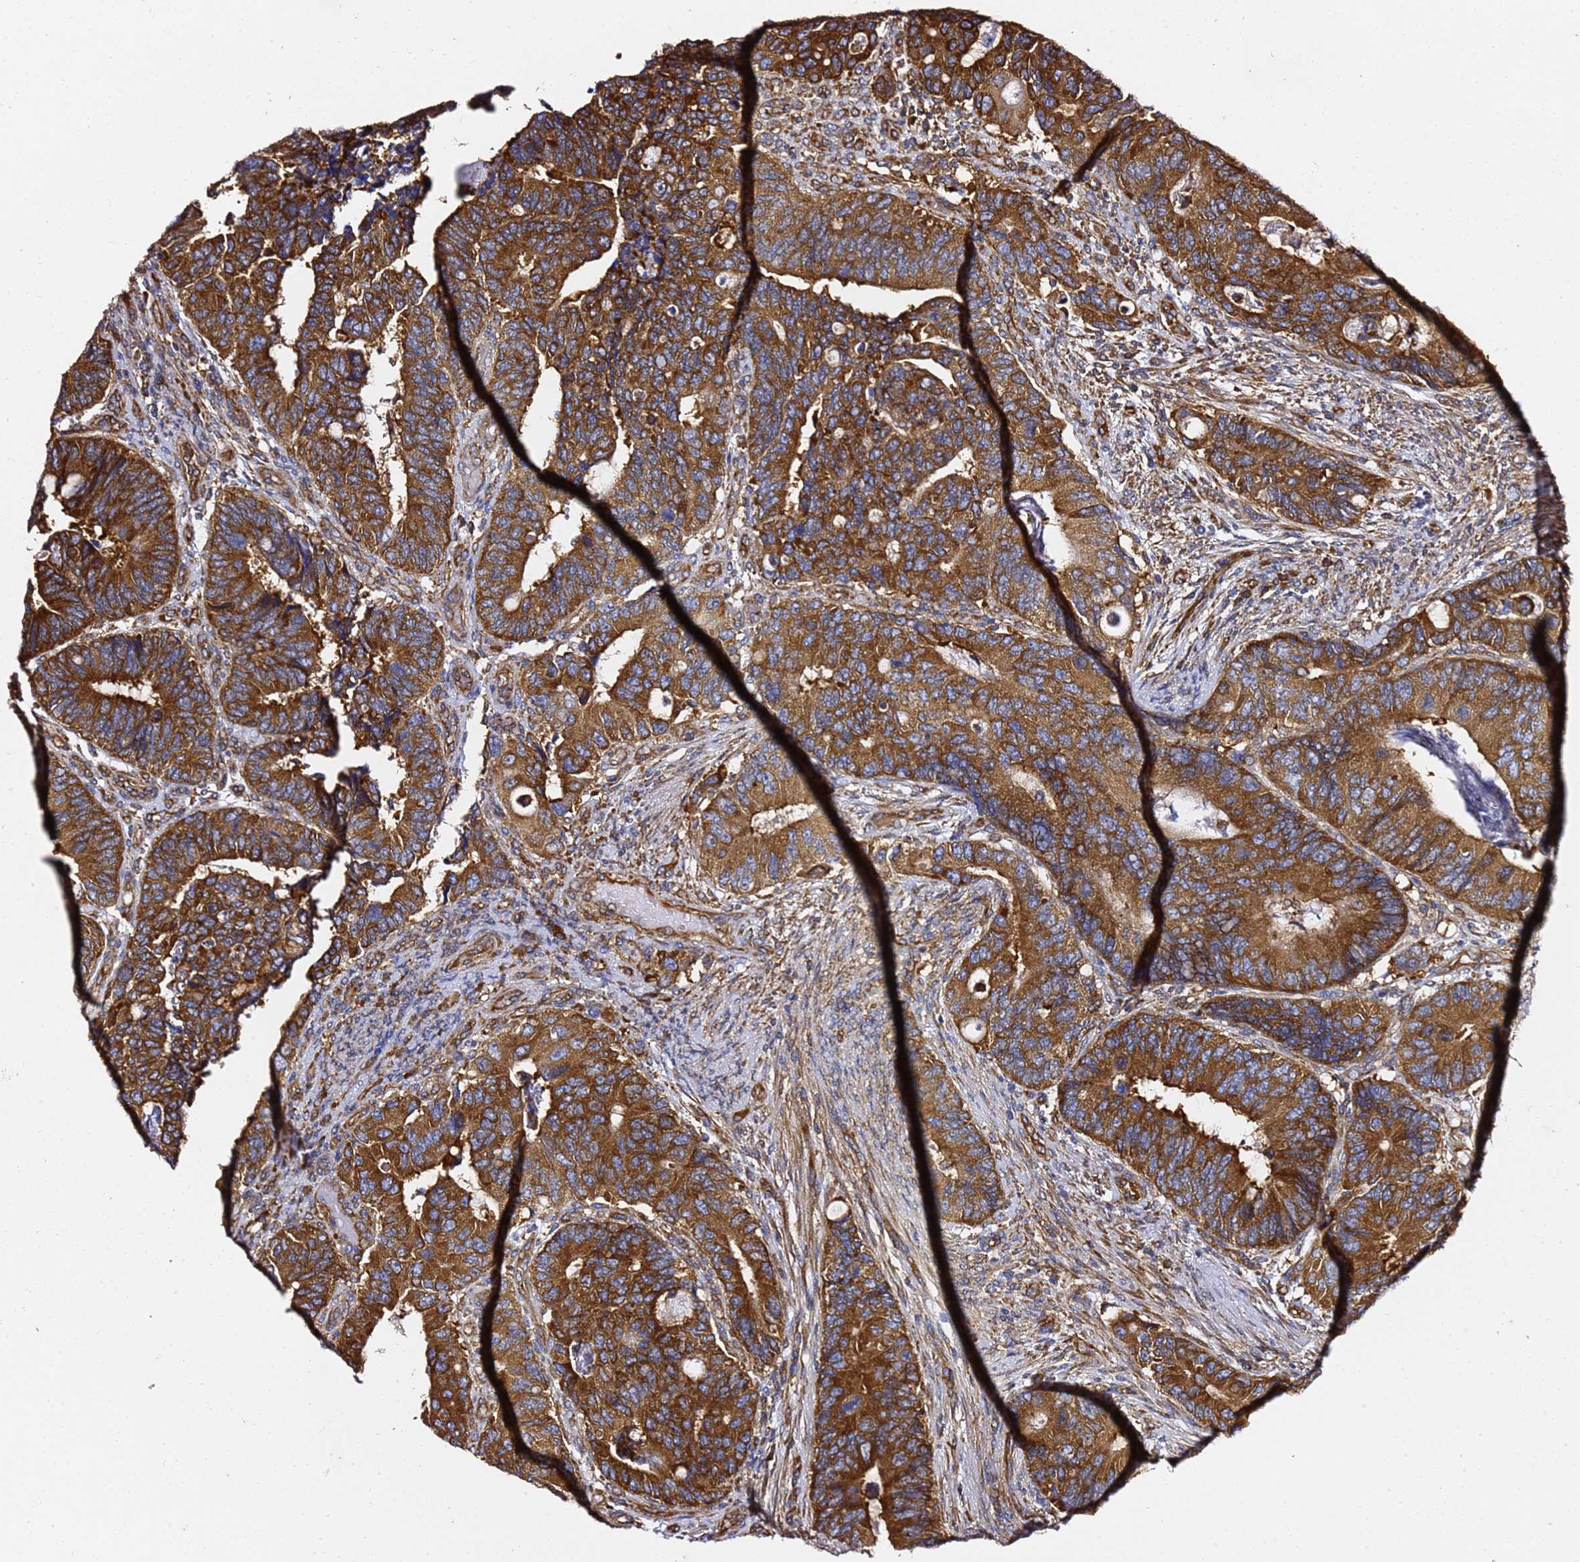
{"staining": {"intensity": "strong", "quantity": ">75%", "location": "cytoplasmic/membranous"}, "tissue": "colorectal cancer", "cell_type": "Tumor cells", "image_type": "cancer", "snomed": [{"axis": "morphology", "description": "Adenocarcinoma, NOS"}, {"axis": "topography", "description": "Colon"}], "caption": "Immunohistochemical staining of colorectal adenocarcinoma shows high levels of strong cytoplasmic/membranous protein positivity in about >75% of tumor cells.", "gene": "TPST1", "patient": {"sex": "male", "age": 87}}